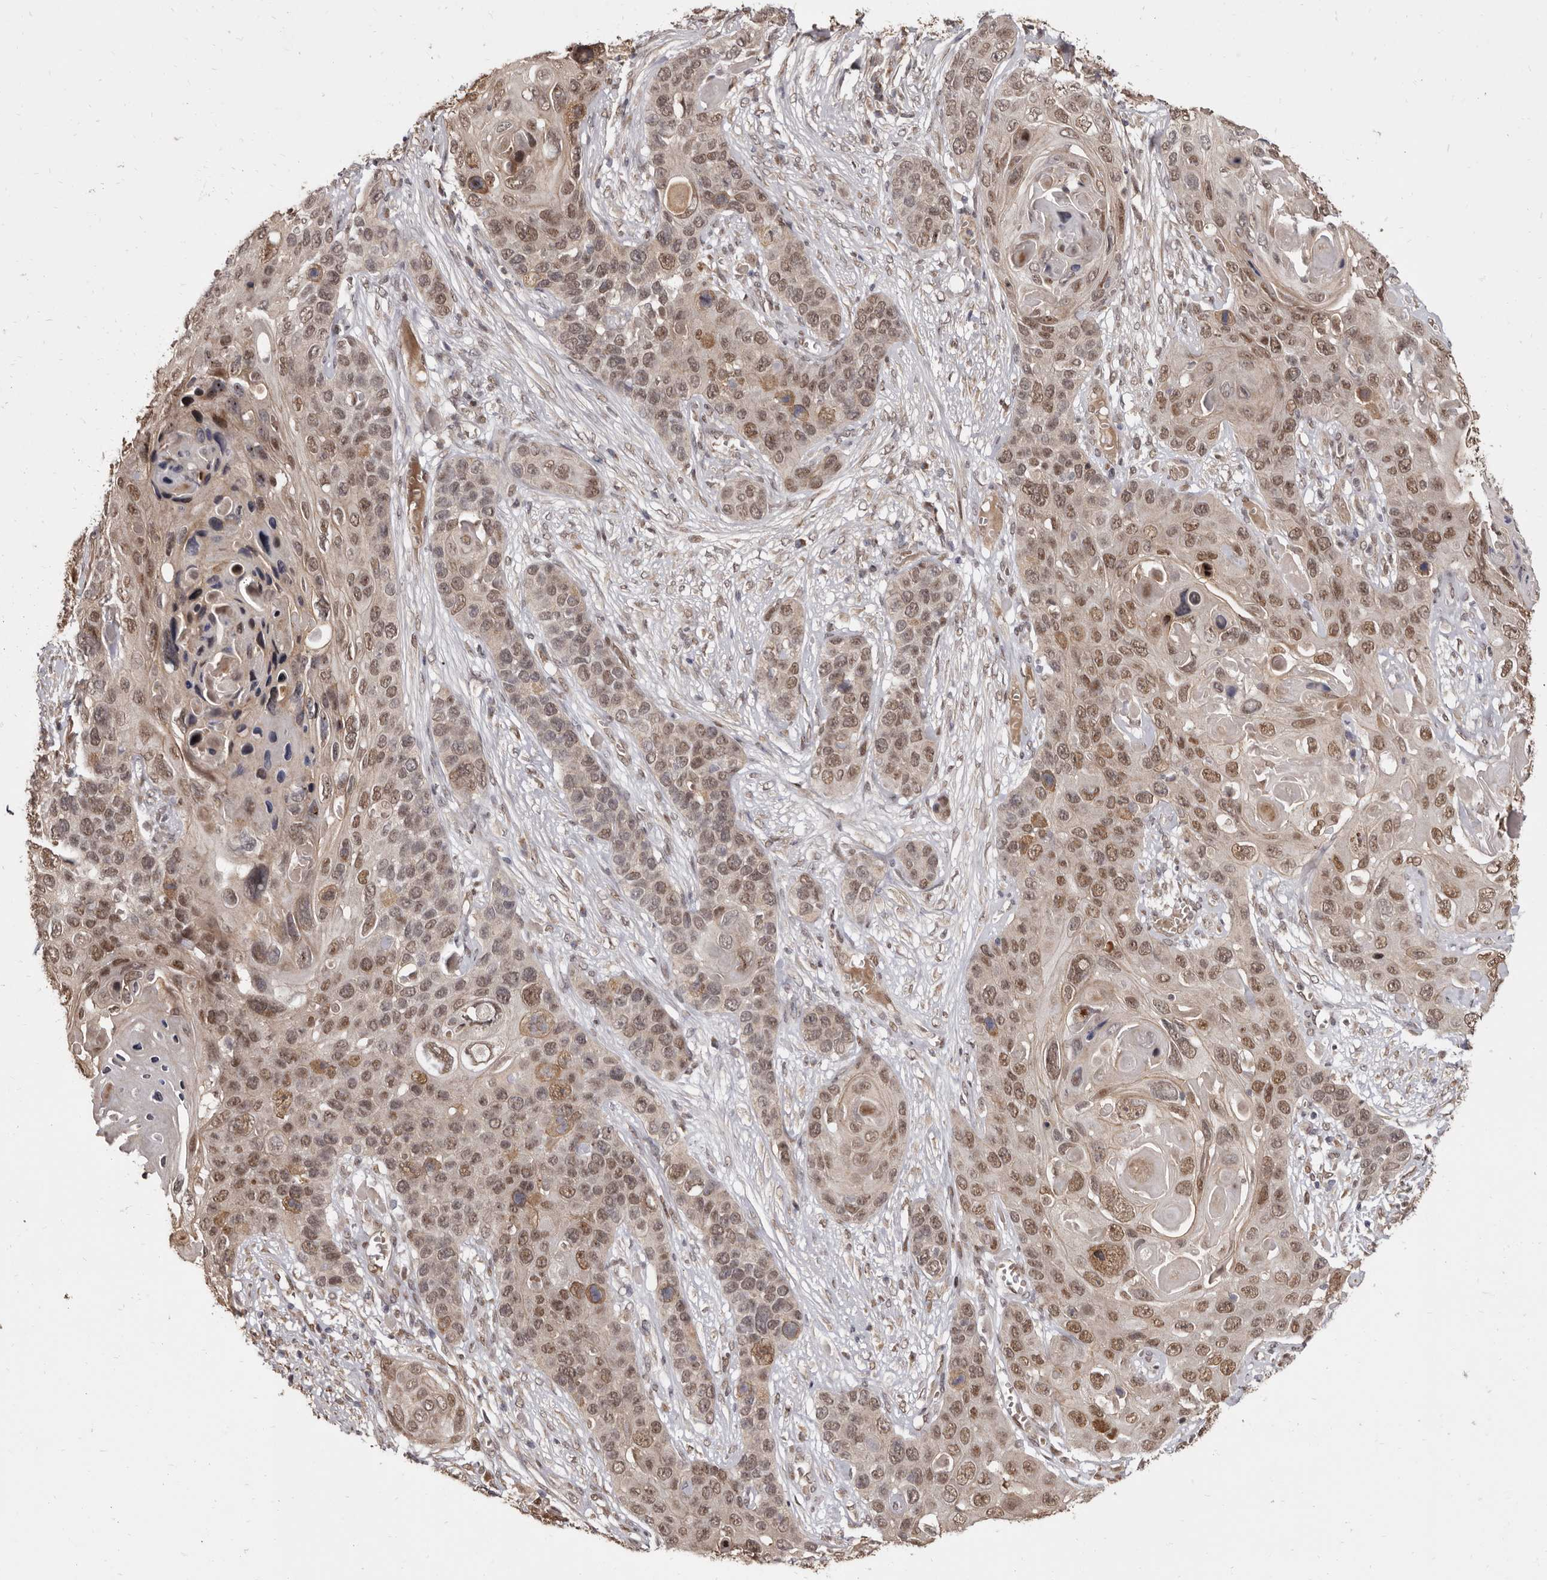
{"staining": {"intensity": "moderate", "quantity": ">75%", "location": "nuclear"}, "tissue": "skin cancer", "cell_type": "Tumor cells", "image_type": "cancer", "snomed": [{"axis": "morphology", "description": "Squamous cell carcinoma, NOS"}, {"axis": "topography", "description": "Skin"}], "caption": "Immunohistochemical staining of skin squamous cell carcinoma exhibits moderate nuclear protein expression in about >75% of tumor cells. The protein is shown in brown color, while the nuclei are stained blue.", "gene": "ZNF326", "patient": {"sex": "male", "age": 55}}